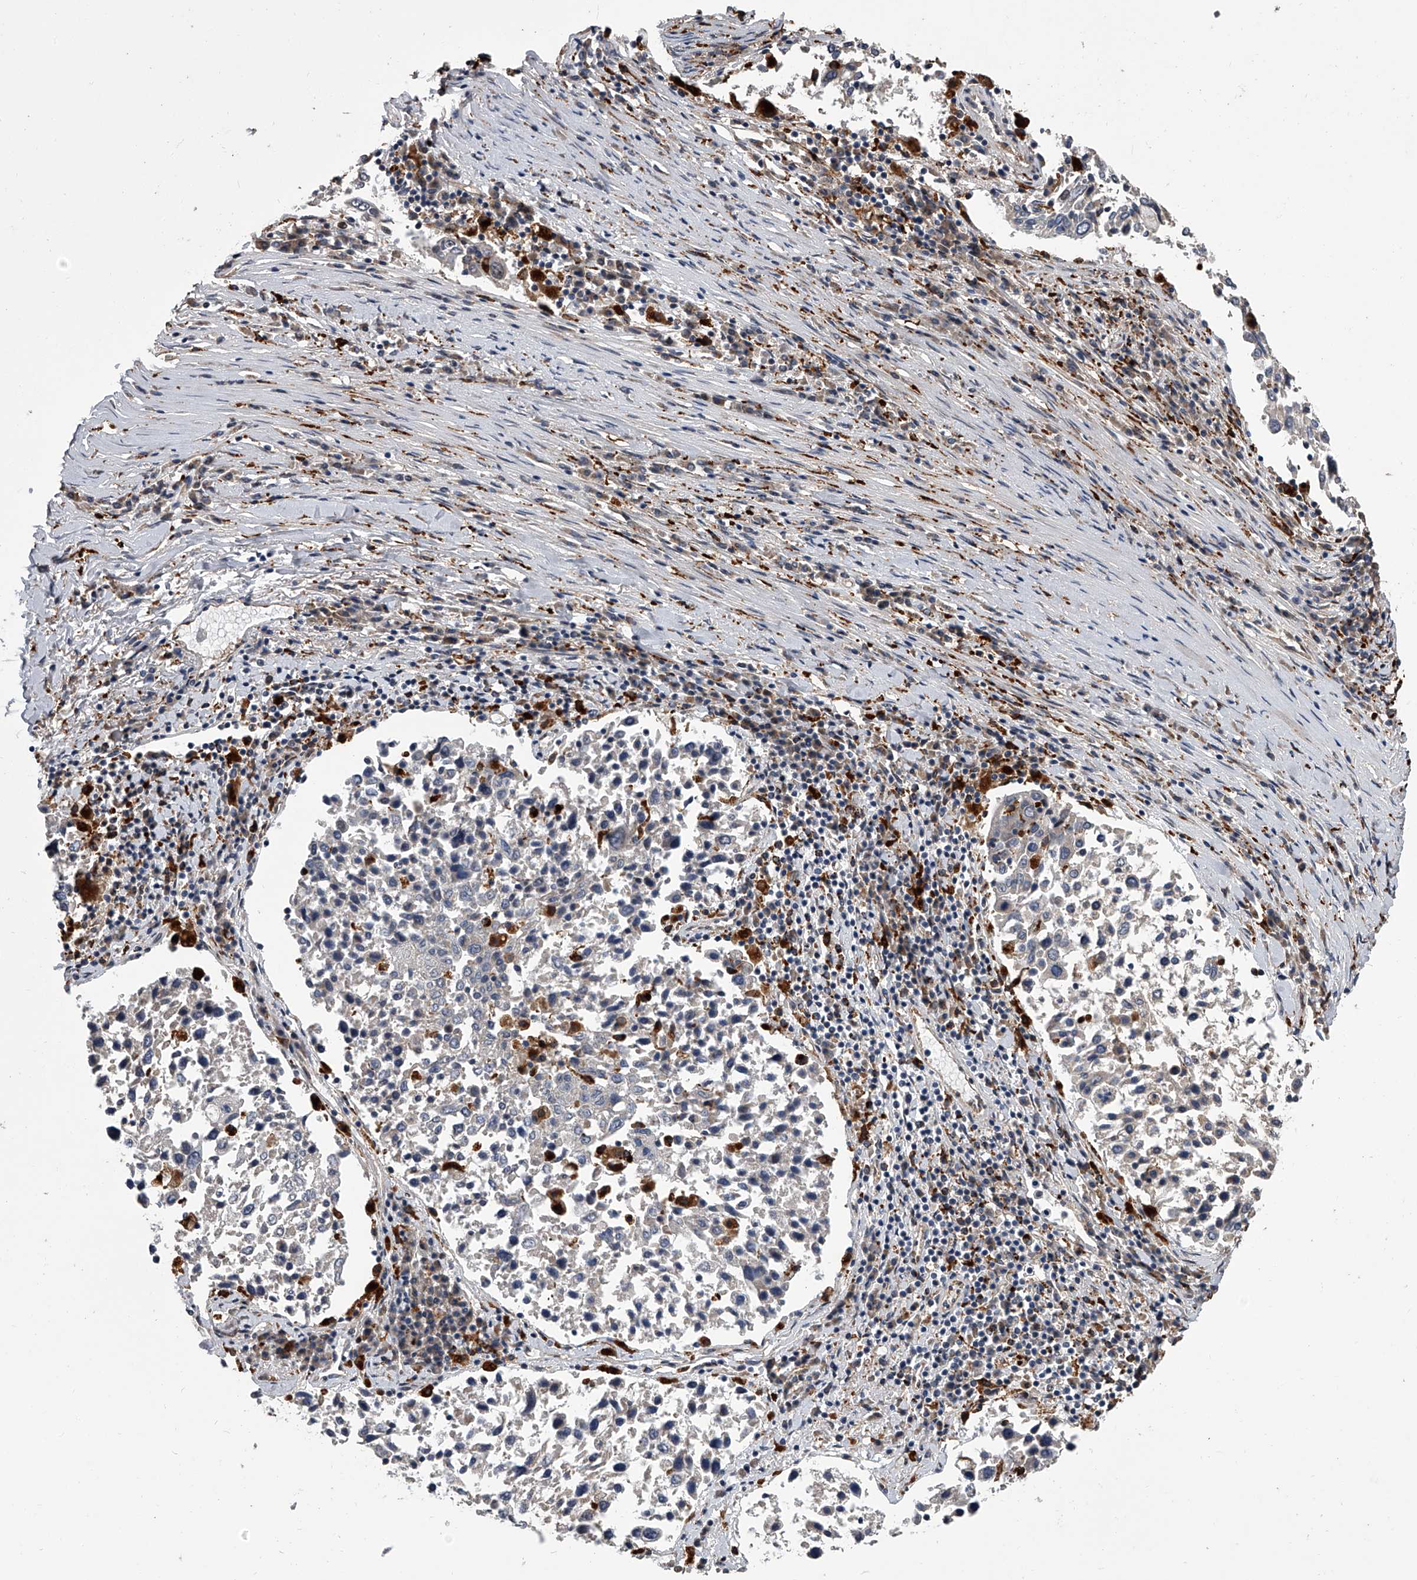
{"staining": {"intensity": "negative", "quantity": "none", "location": "none"}, "tissue": "lung cancer", "cell_type": "Tumor cells", "image_type": "cancer", "snomed": [{"axis": "morphology", "description": "Squamous cell carcinoma, NOS"}, {"axis": "topography", "description": "Lung"}], "caption": "This is an immunohistochemistry image of human squamous cell carcinoma (lung). There is no positivity in tumor cells.", "gene": "TRIM8", "patient": {"sex": "male", "age": 65}}